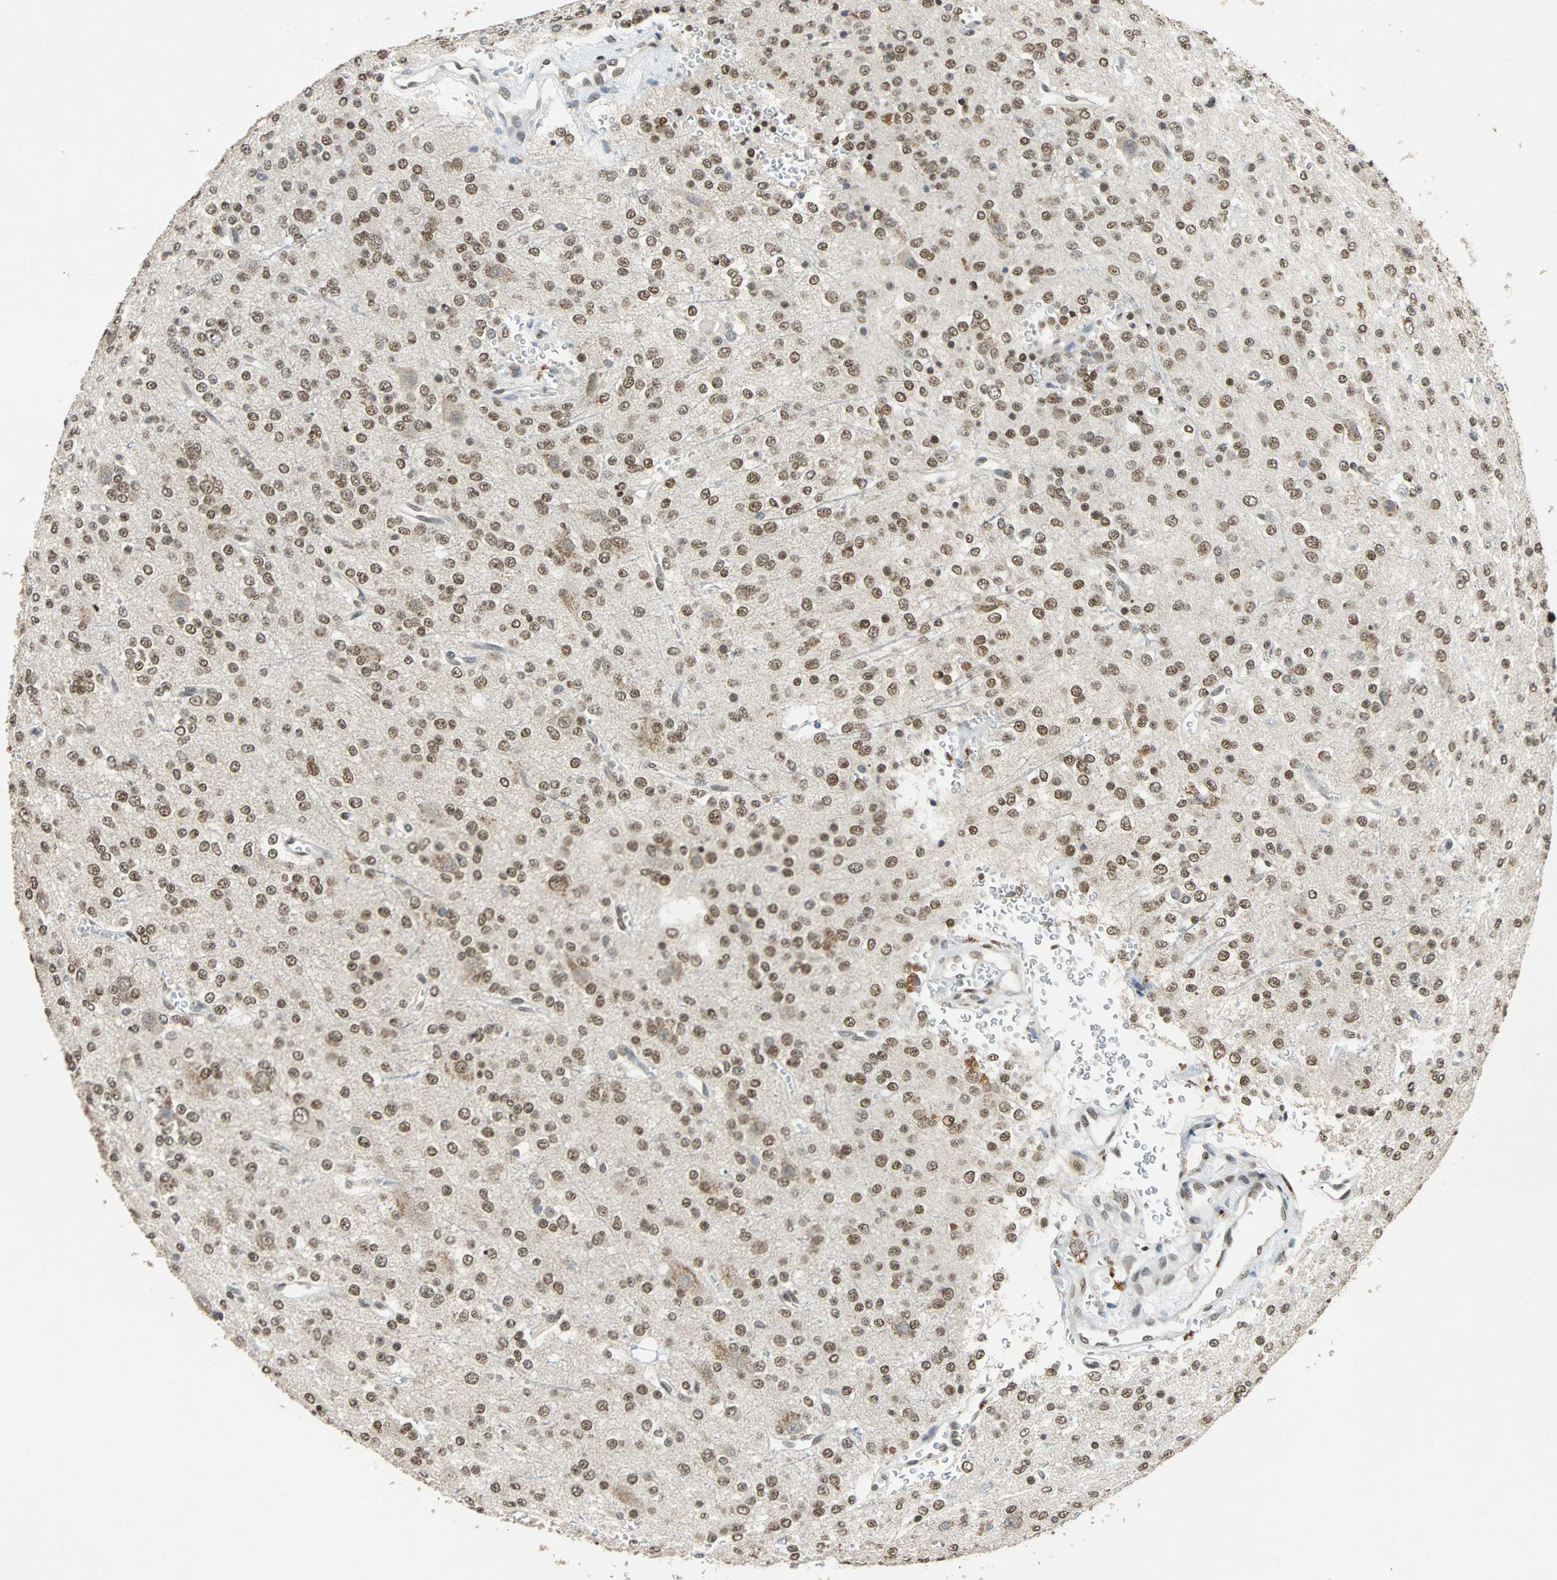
{"staining": {"intensity": "moderate", "quantity": ">75%", "location": "nuclear"}, "tissue": "glioma", "cell_type": "Tumor cells", "image_type": "cancer", "snomed": [{"axis": "morphology", "description": "Glioma, malignant, Low grade"}, {"axis": "topography", "description": "Brain"}], "caption": "High-magnification brightfield microscopy of malignant low-grade glioma stained with DAB (brown) and counterstained with hematoxylin (blue). tumor cells exhibit moderate nuclear expression is identified in about>75% of cells. (DAB (3,3'-diaminobenzidine) IHC, brown staining for protein, blue staining for nuclei).", "gene": "PHC1", "patient": {"sex": "male", "age": 38}}